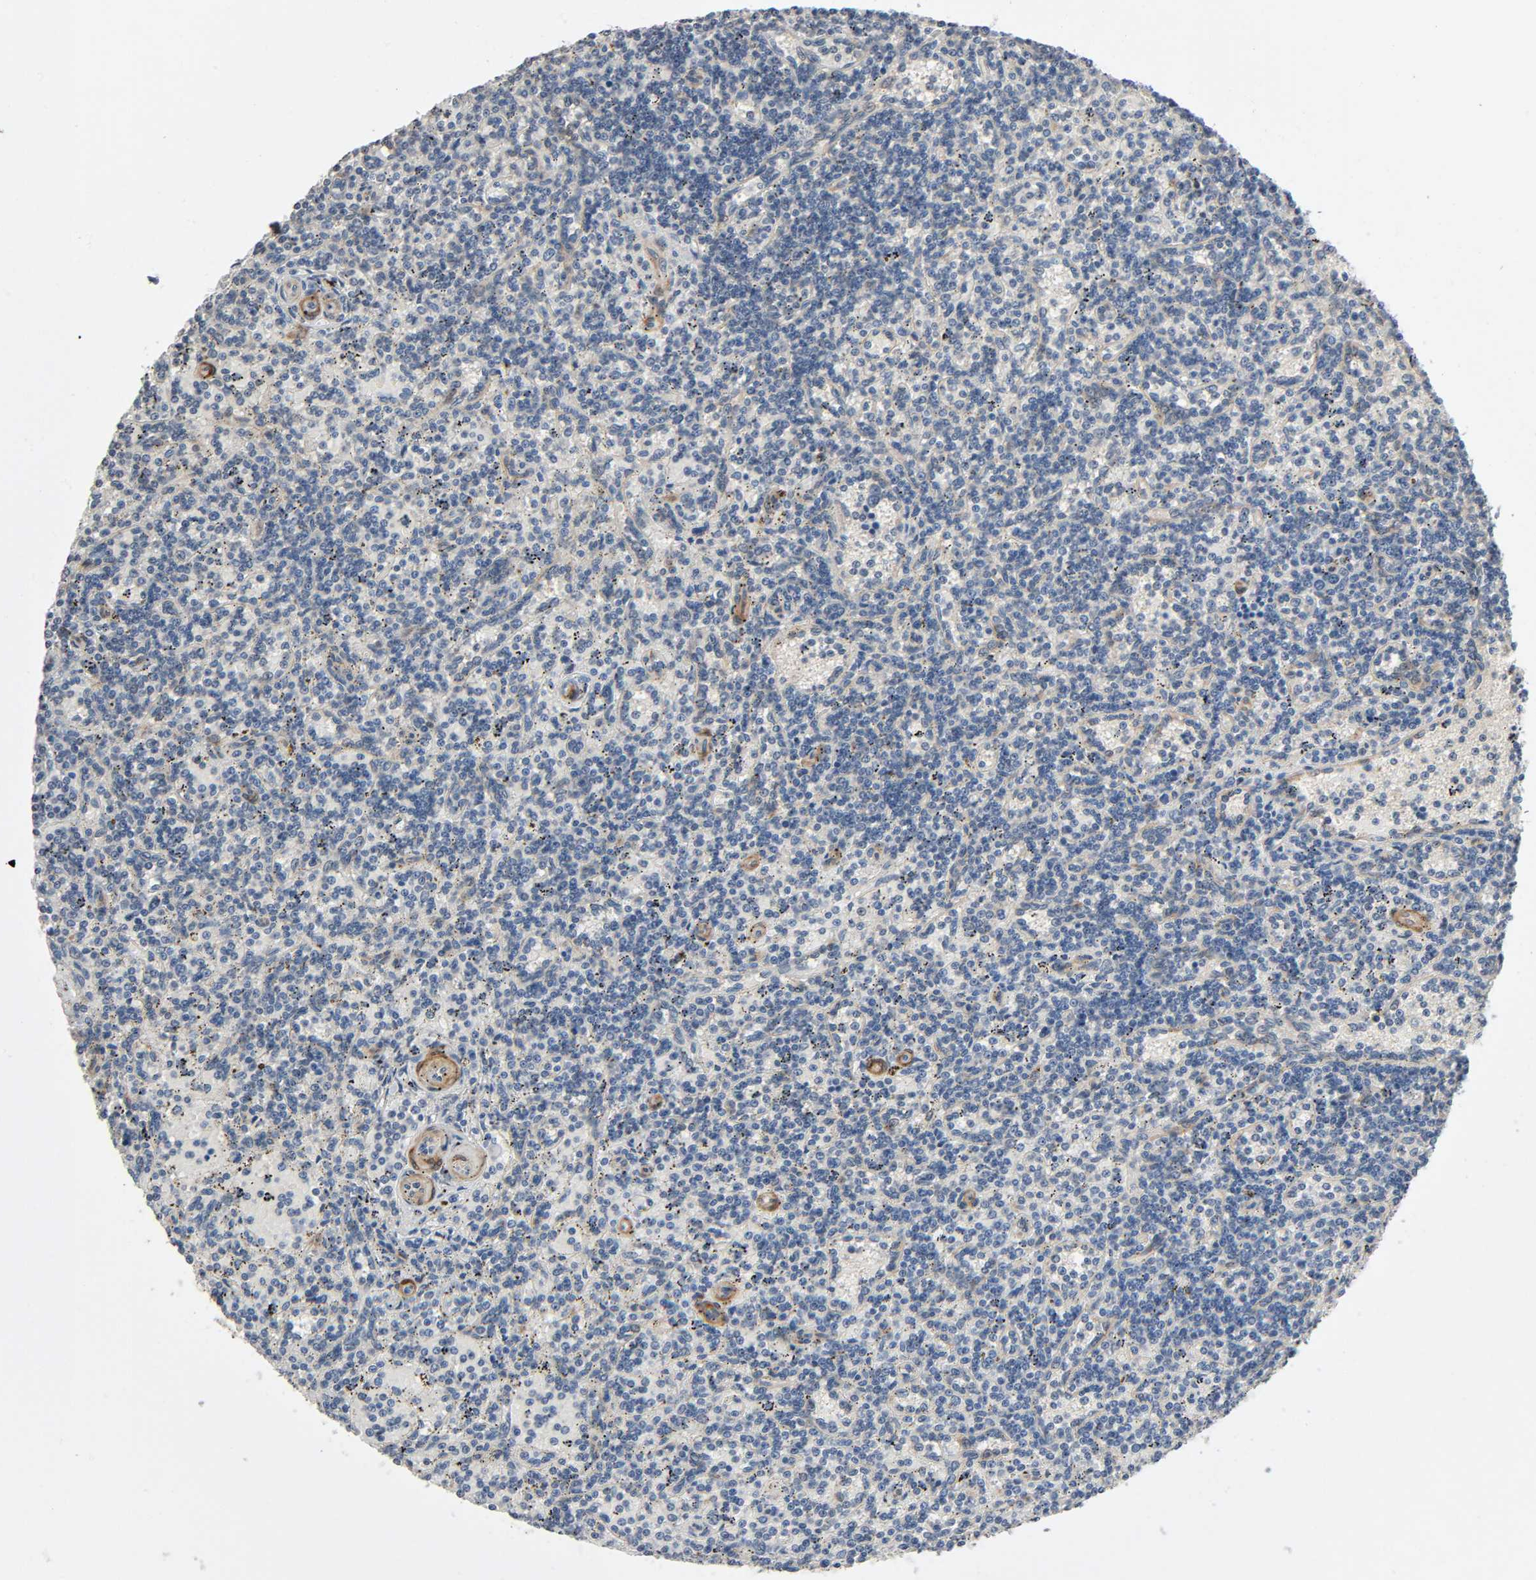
{"staining": {"intensity": "weak", "quantity": "25%-75%", "location": "cytoplasmic/membranous"}, "tissue": "lymphoma", "cell_type": "Tumor cells", "image_type": "cancer", "snomed": [{"axis": "morphology", "description": "Malignant lymphoma, non-Hodgkin's type, Low grade"}, {"axis": "topography", "description": "Spleen"}], "caption": "An immunohistochemistry histopathology image of neoplastic tissue is shown. Protein staining in brown highlights weak cytoplasmic/membranous positivity in malignant lymphoma, non-Hodgkin's type (low-grade) within tumor cells.", "gene": "PTK2", "patient": {"sex": "male", "age": 73}}